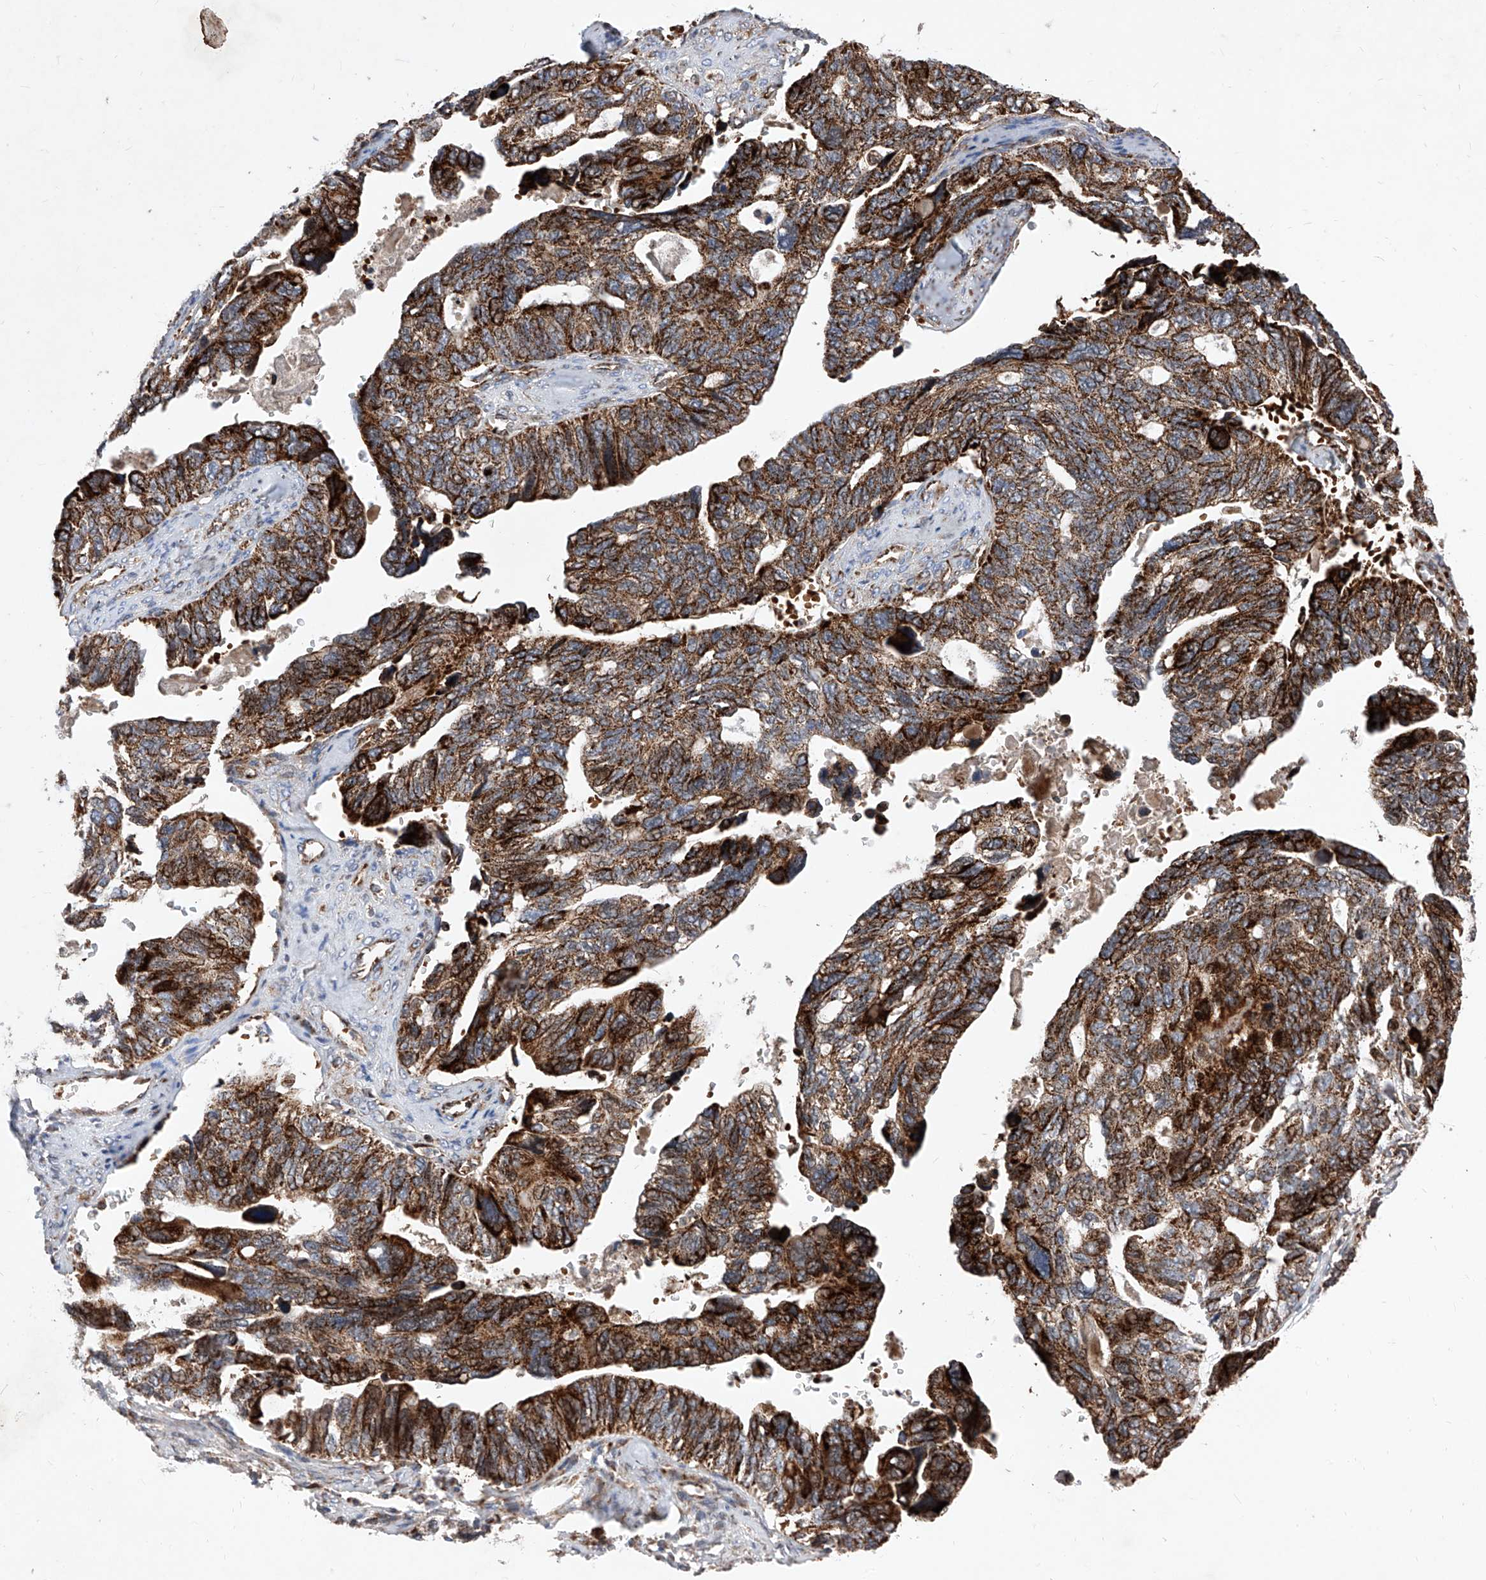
{"staining": {"intensity": "strong", "quantity": ">75%", "location": "cytoplasmic/membranous"}, "tissue": "ovarian cancer", "cell_type": "Tumor cells", "image_type": "cancer", "snomed": [{"axis": "morphology", "description": "Cystadenocarcinoma, serous, NOS"}, {"axis": "topography", "description": "Ovary"}], "caption": "Serous cystadenocarcinoma (ovarian) stained with DAB immunohistochemistry (IHC) shows high levels of strong cytoplasmic/membranous staining in approximately >75% of tumor cells.", "gene": "SEMA6A", "patient": {"sex": "female", "age": 79}}